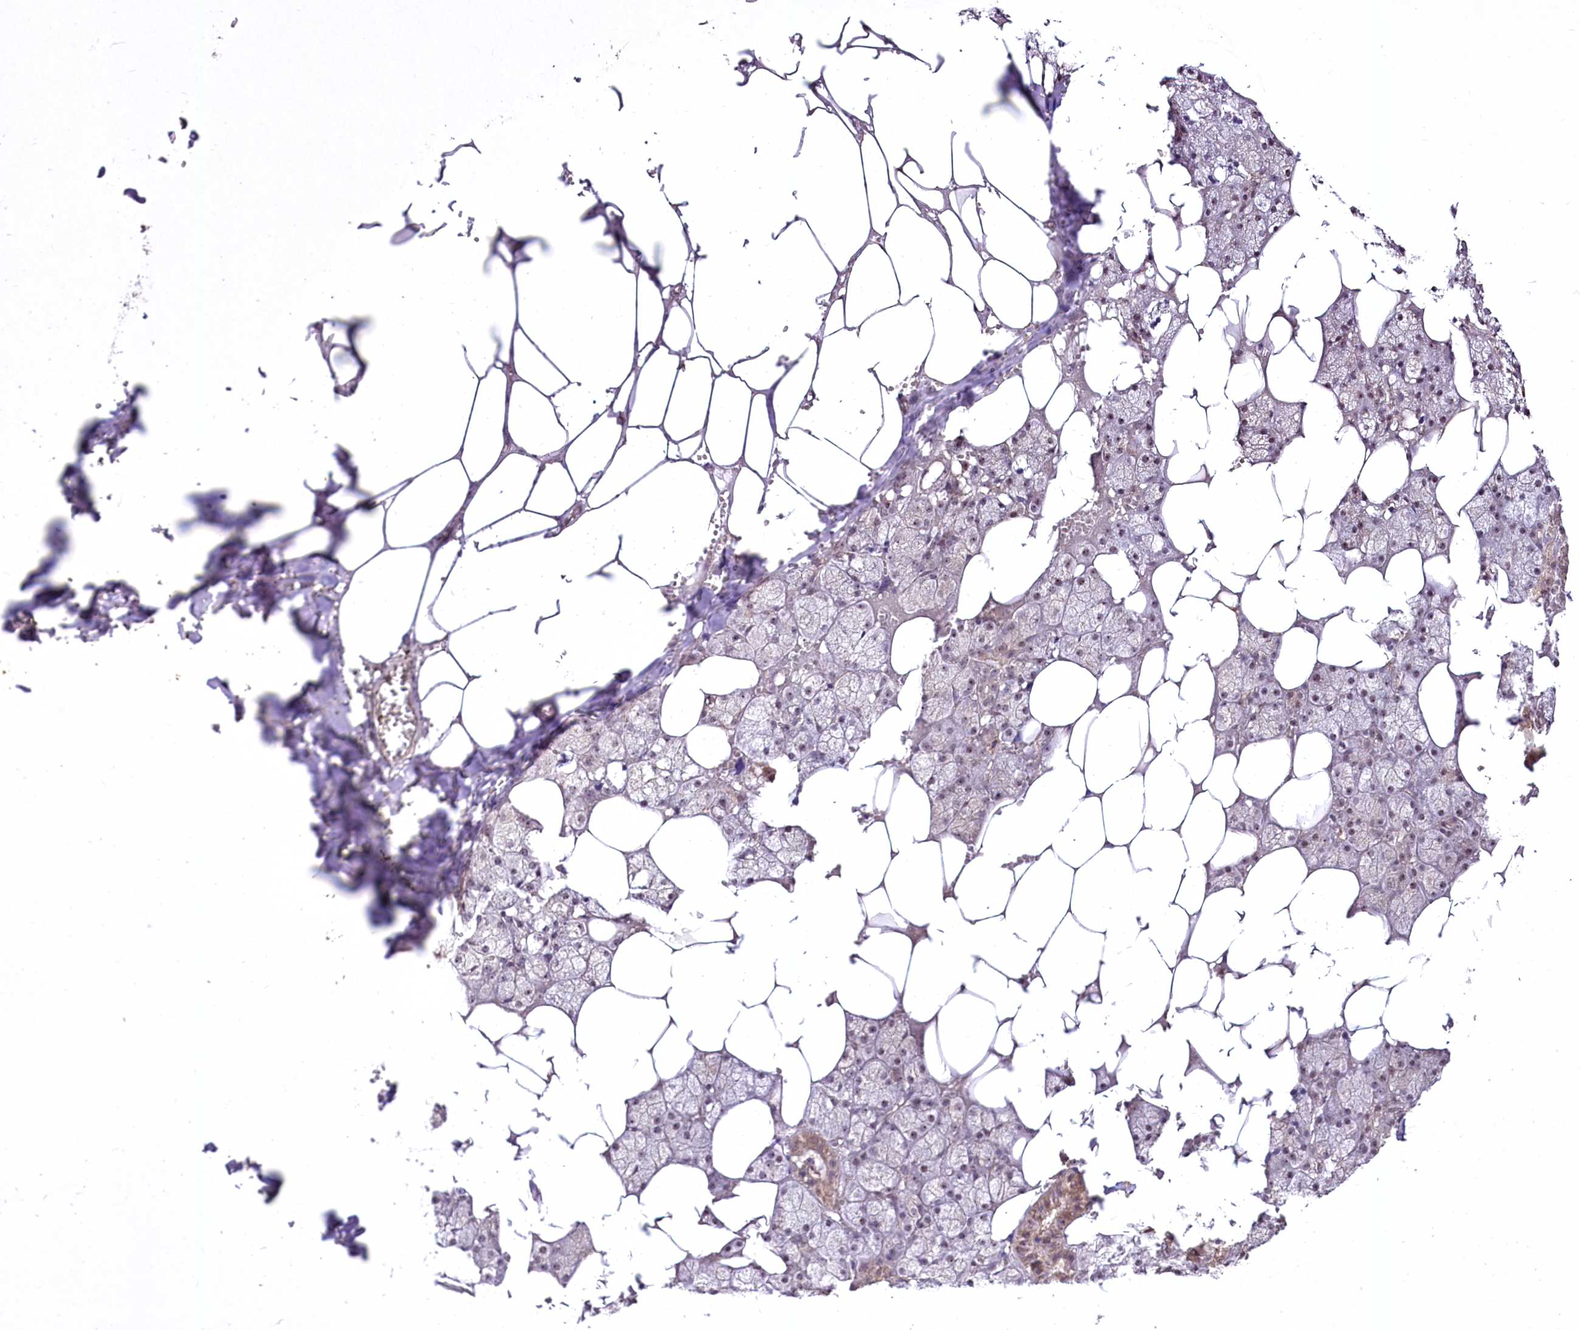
{"staining": {"intensity": "weak", "quantity": "25%-75%", "location": "nuclear"}, "tissue": "salivary gland", "cell_type": "Glandular cells", "image_type": "normal", "snomed": [{"axis": "morphology", "description": "Normal tissue, NOS"}, {"axis": "topography", "description": "Salivary gland"}], "caption": "Immunohistochemical staining of unremarkable salivary gland demonstrates low levels of weak nuclear positivity in approximately 25%-75% of glandular cells.", "gene": "CCDC59", "patient": {"sex": "male", "age": 62}}